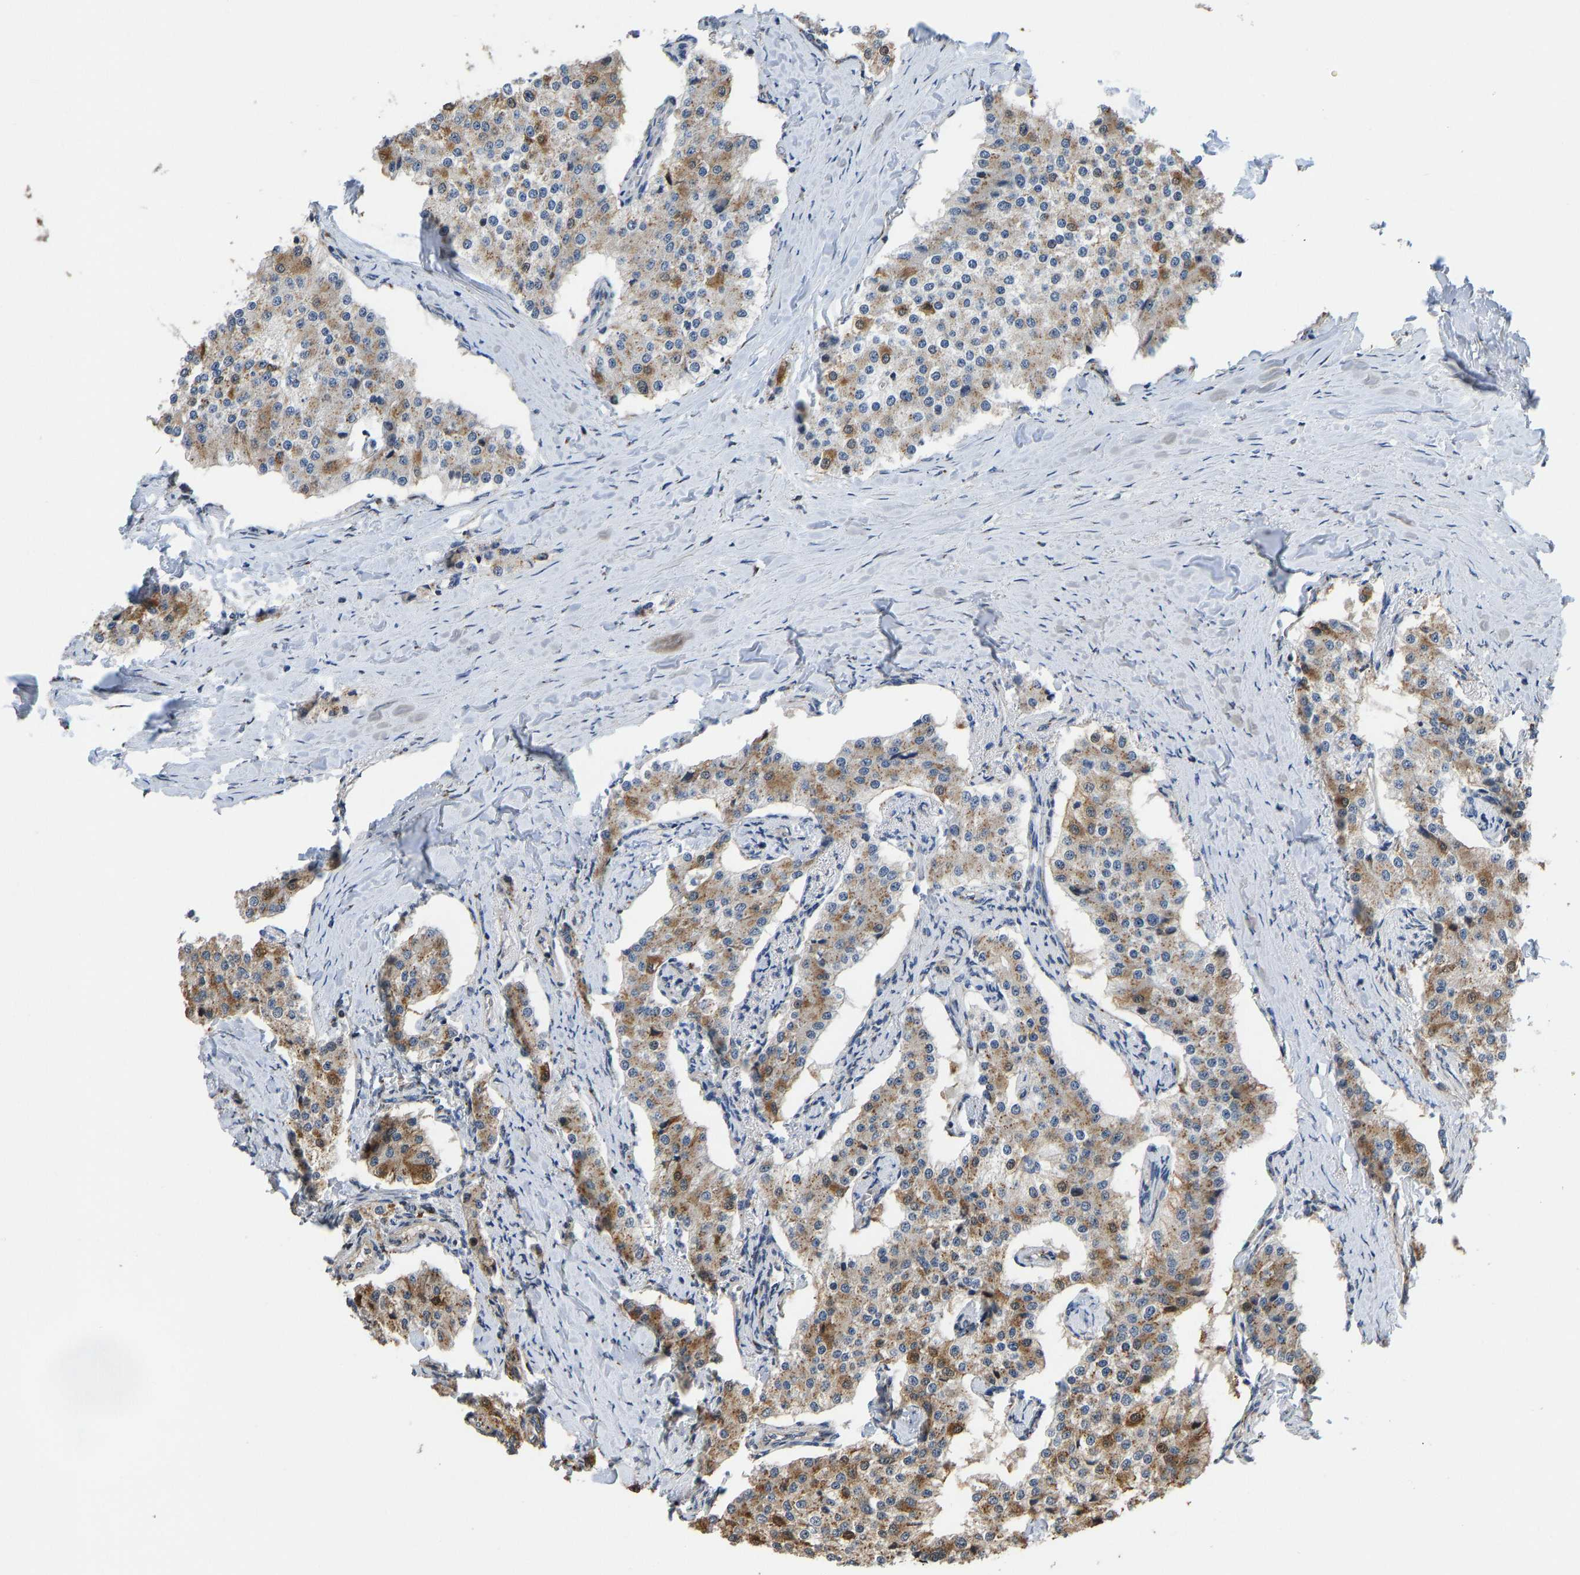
{"staining": {"intensity": "moderate", "quantity": ">75%", "location": "cytoplasmic/membranous"}, "tissue": "carcinoid", "cell_type": "Tumor cells", "image_type": "cancer", "snomed": [{"axis": "morphology", "description": "Carcinoid, malignant, NOS"}, {"axis": "topography", "description": "Colon"}], "caption": "Brown immunohistochemical staining in human carcinoid (malignant) reveals moderate cytoplasmic/membranous expression in approximately >75% of tumor cells.", "gene": "YIPF4", "patient": {"sex": "female", "age": 52}}